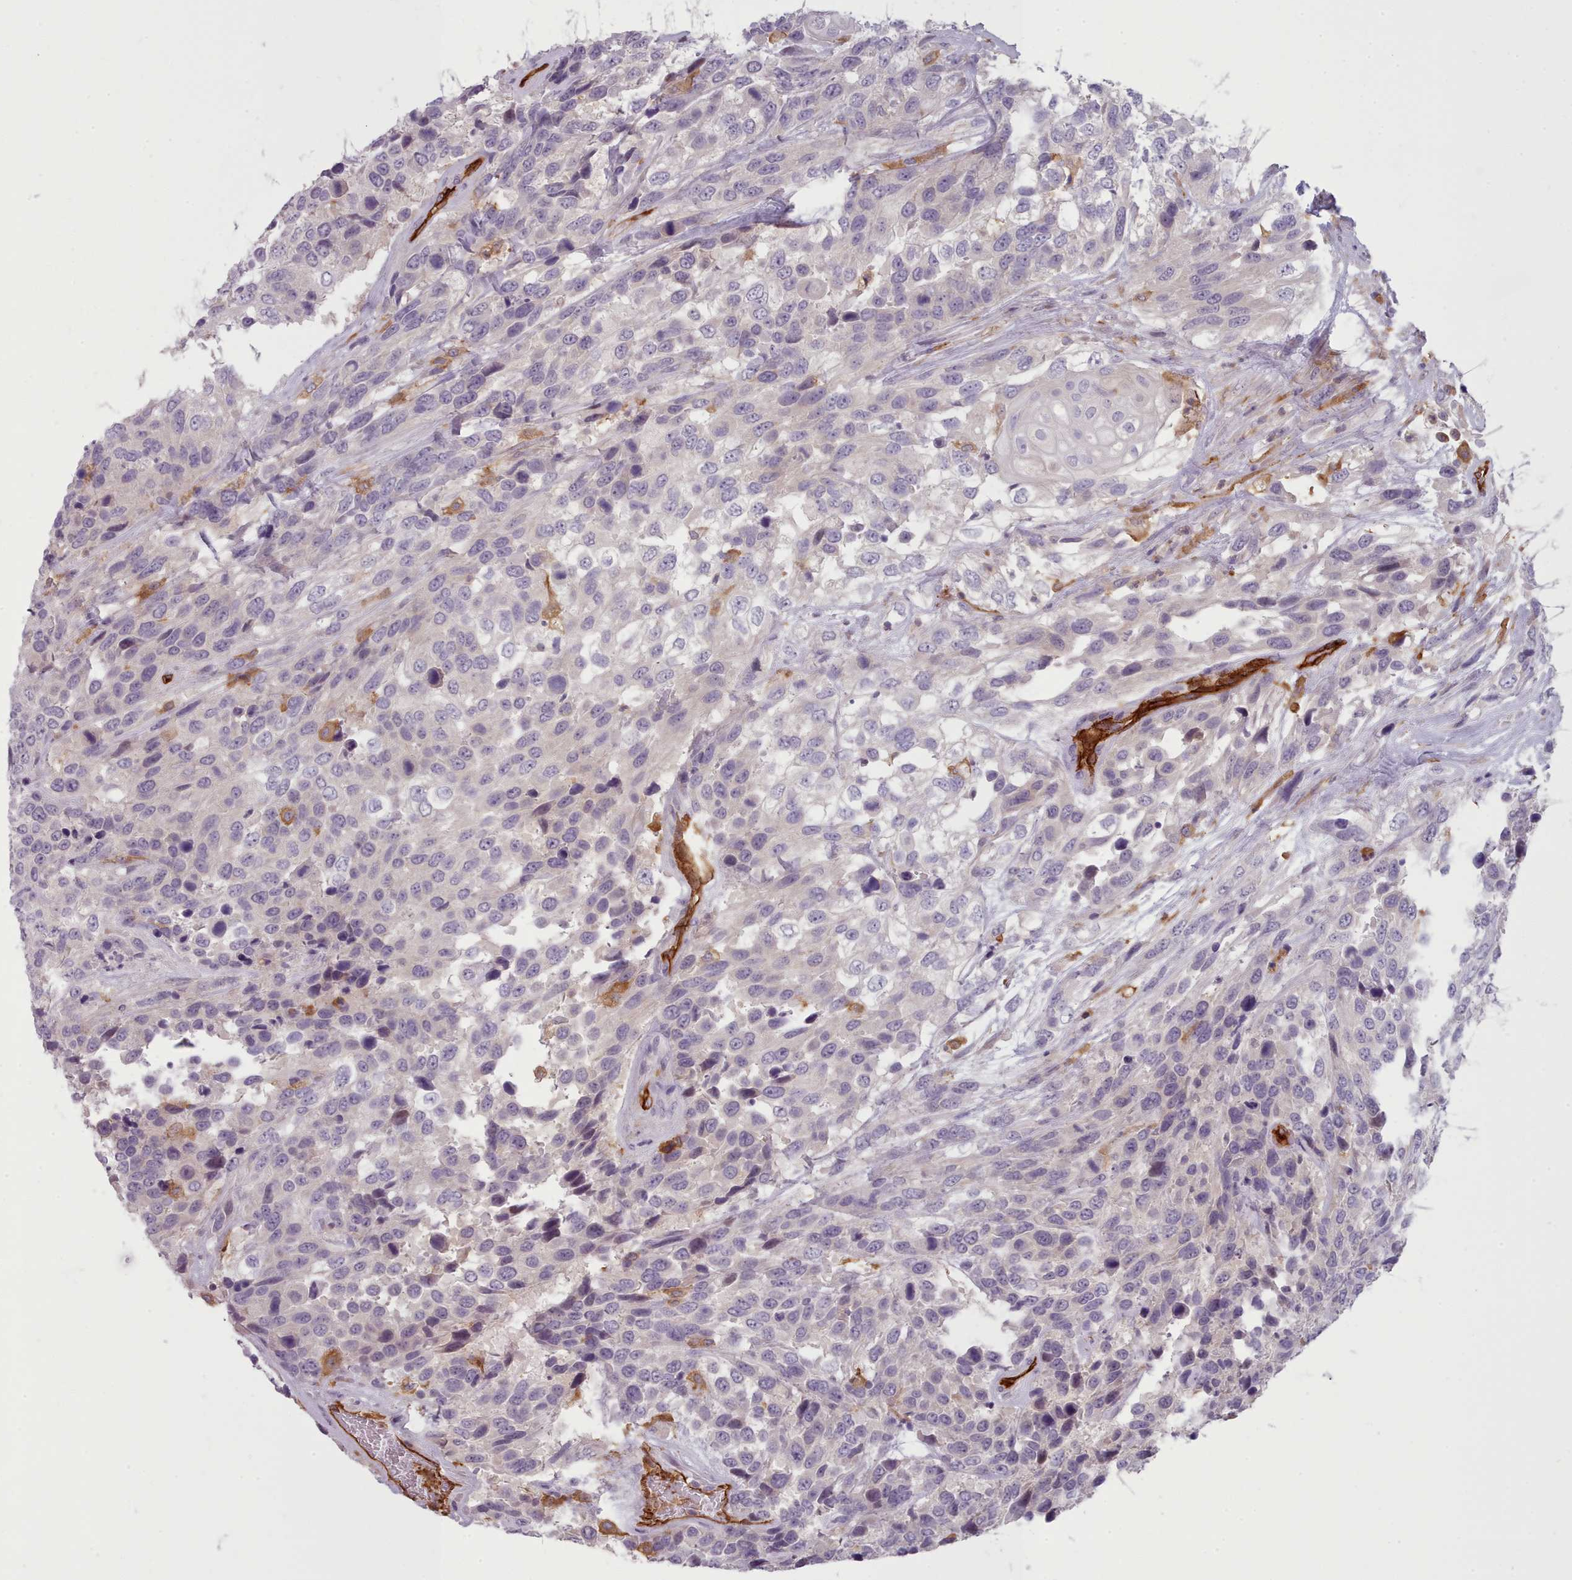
{"staining": {"intensity": "negative", "quantity": "none", "location": "none"}, "tissue": "urothelial cancer", "cell_type": "Tumor cells", "image_type": "cancer", "snomed": [{"axis": "morphology", "description": "Urothelial carcinoma, High grade"}, {"axis": "topography", "description": "Urinary bladder"}], "caption": "IHC photomicrograph of neoplastic tissue: urothelial cancer stained with DAB reveals no significant protein positivity in tumor cells.", "gene": "CD300LF", "patient": {"sex": "female", "age": 70}}